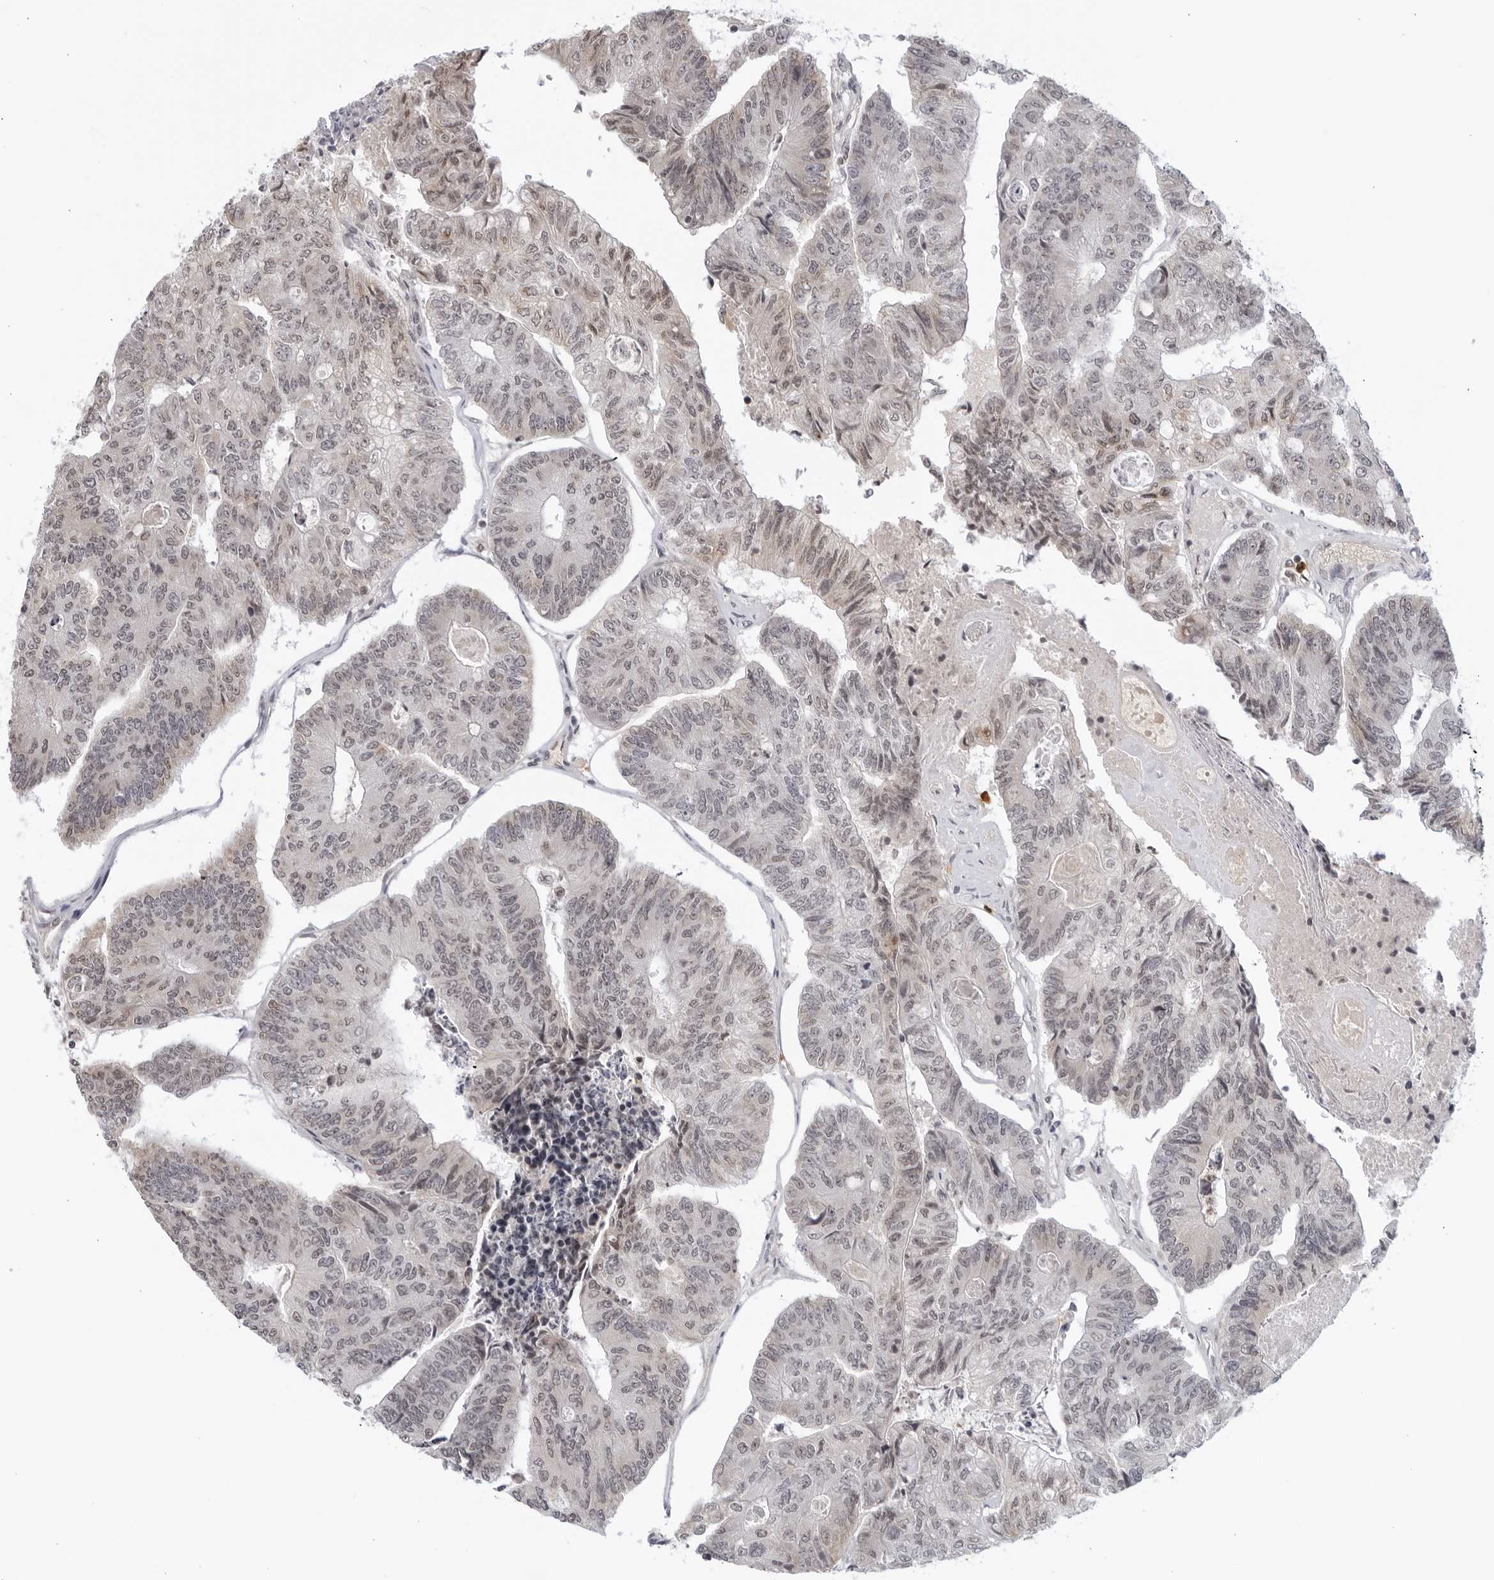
{"staining": {"intensity": "weak", "quantity": "<25%", "location": "nuclear"}, "tissue": "colorectal cancer", "cell_type": "Tumor cells", "image_type": "cancer", "snomed": [{"axis": "morphology", "description": "Adenocarcinoma, NOS"}, {"axis": "topography", "description": "Colon"}], "caption": "Protein analysis of colorectal adenocarcinoma reveals no significant positivity in tumor cells.", "gene": "RAB11FIP3", "patient": {"sex": "female", "age": 67}}